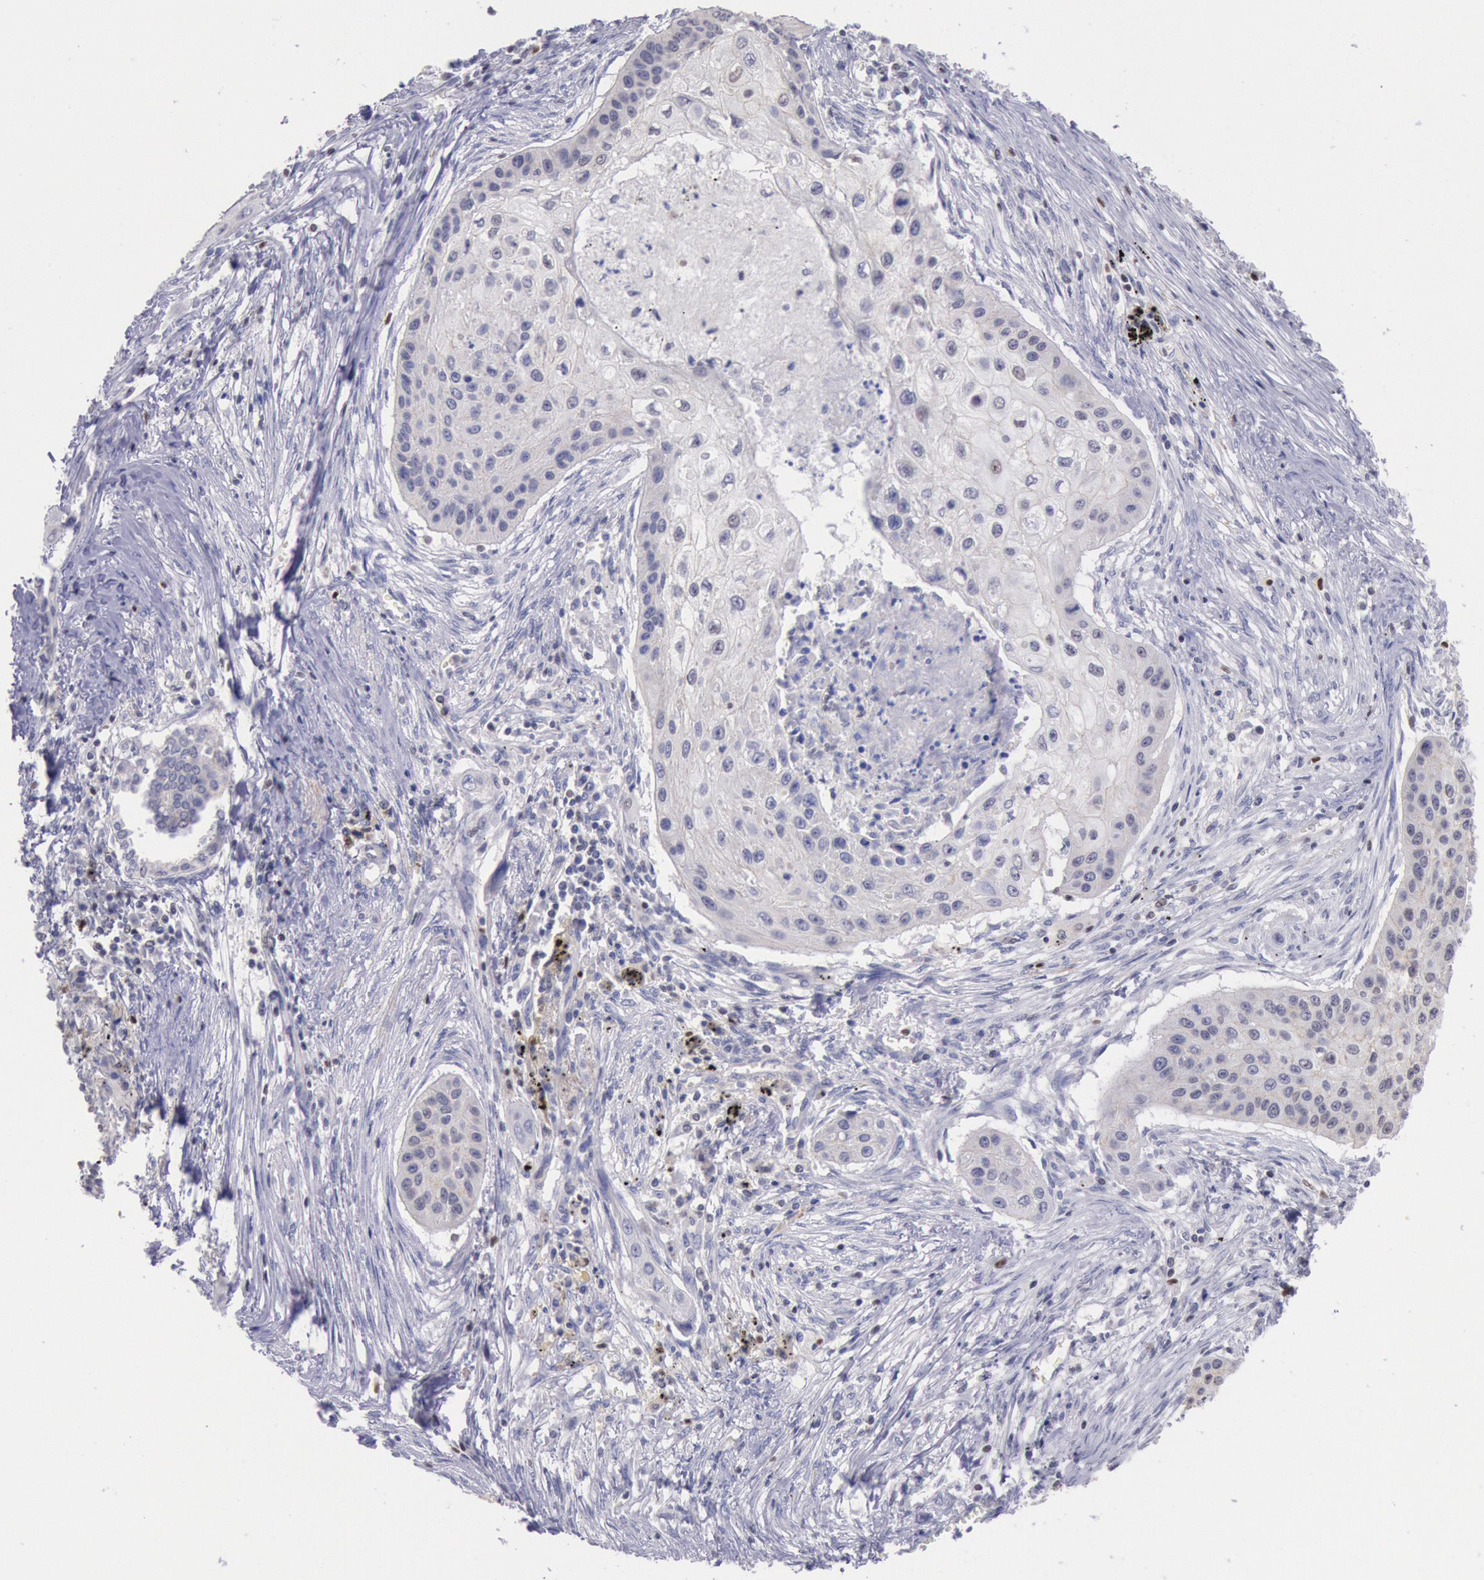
{"staining": {"intensity": "negative", "quantity": "none", "location": "none"}, "tissue": "lung cancer", "cell_type": "Tumor cells", "image_type": "cancer", "snomed": [{"axis": "morphology", "description": "Squamous cell carcinoma, NOS"}, {"axis": "topography", "description": "Lung"}], "caption": "Photomicrograph shows no significant protein expression in tumor cells of lung squamous cell carcinoma.", "gene": "RPS6KA5", "patient": {"sex": "male", "age": 71}}